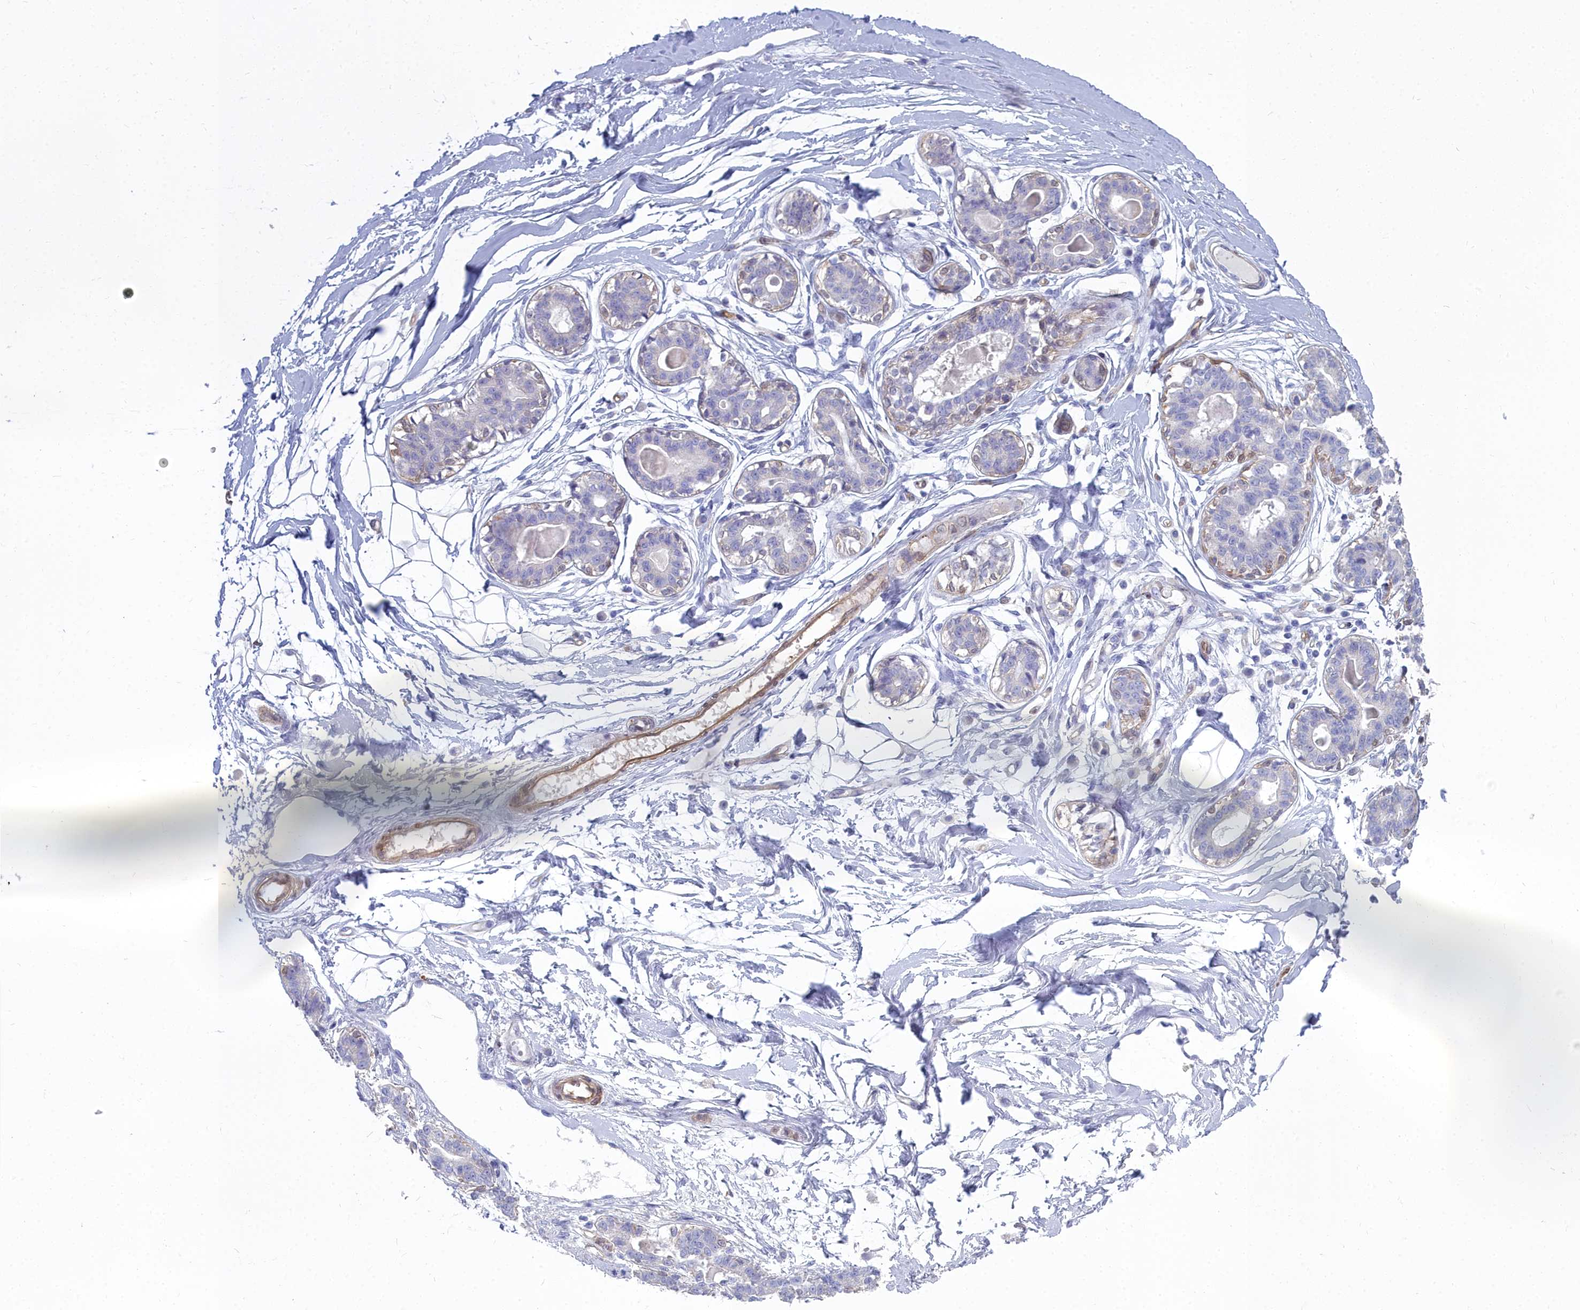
{"staining": {"intensity": "negative", "quantity": "none", "location": "none"}, "tissue": "breast", "cell_type": "Adipocytes", "image_type": "normal", "snomed": [{"axis": "morphology", "description": "Normal tissue, NOS"}, {"axis": "topography", "description": "Breast"}], "caption": "IHC micrograph of unremarkable breast stained for a protein (brown), which exhibits no expression in adipocytes.", "gene": "PPP1R14A", "patient": {"sex": "female", "age": 45}}